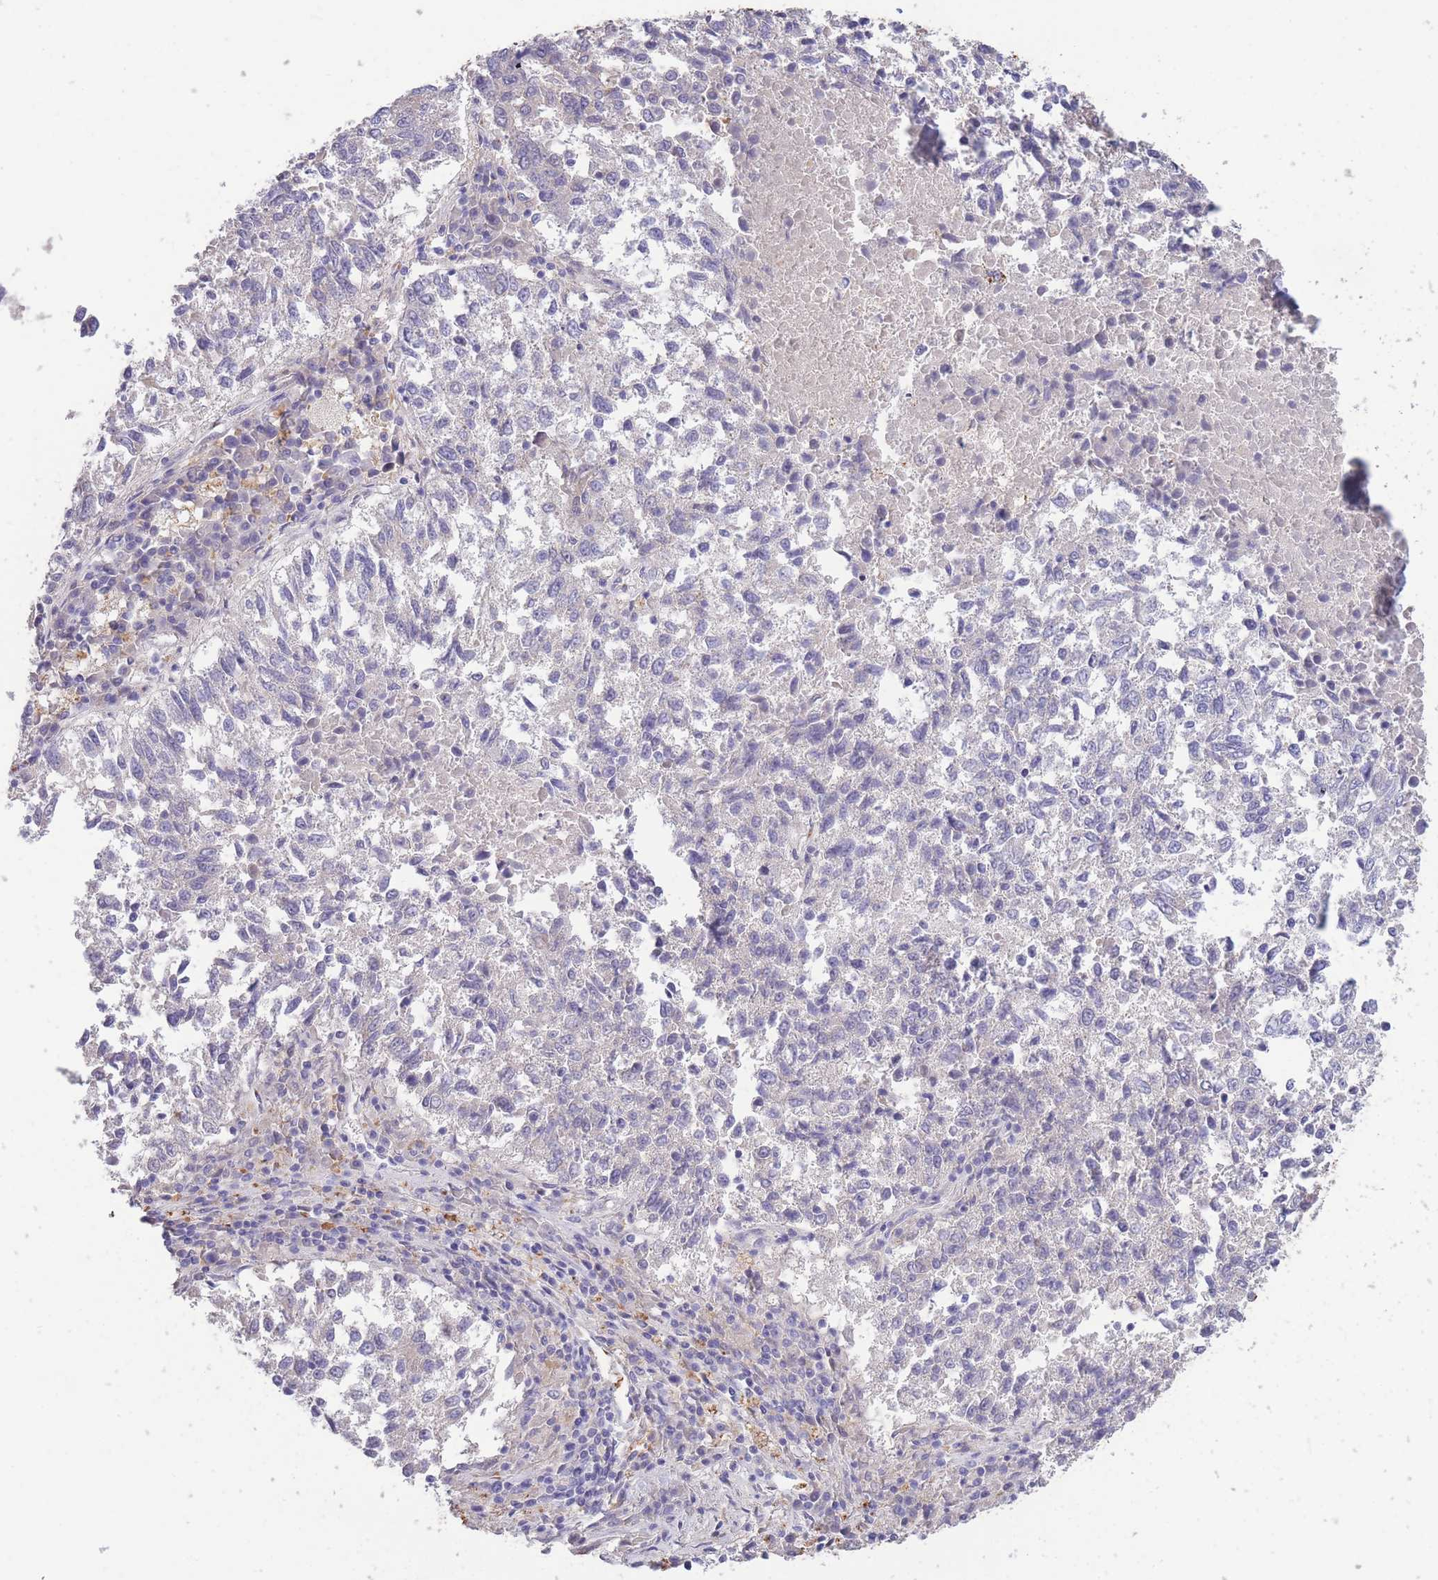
{"staining": {"intensity": "negative", "quantity": "none", "location": "none"}, "tissue": "lung cancer", "cell_type": "Tumor cells", "image_type": "cancer", "snomed": [{"axis": "morphology", "description": "Squamous cell carcinoma, NOS"}, {"axis": "topography", "description": "Lung"}], "caption": "The photomicrograph shows no staining of tumor cells in lung cancer (squamous cell carcinoma). Brightfield microscopy of immunohistochemistry stained with DAB (brown) and hematoxylin (blue), captured at high magnification.", "gene": "CENPM", "patient": {"sex": "male", "age": 73}}